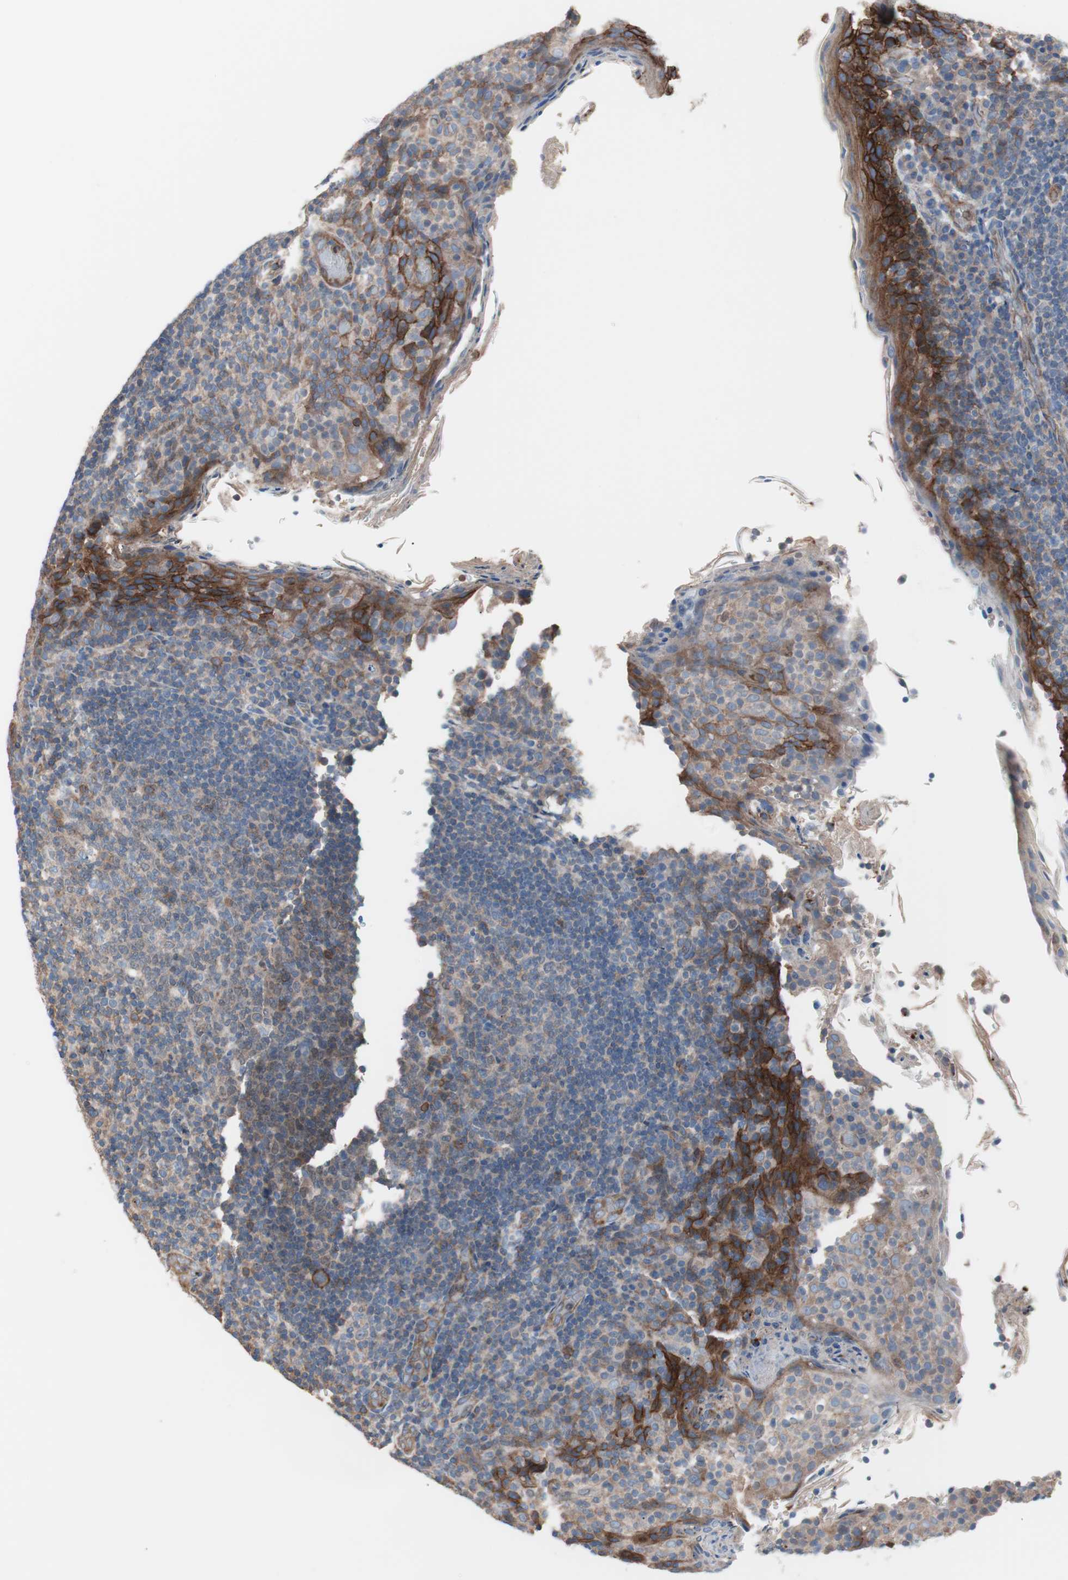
{"staining": {"intensity": "weak", "quantity": "<25%", "location": "cytoplasmic/membranous"}, "tissue": "tonsil", "cell_type": "Germinal center cells", "image_type": "normal", "snomed": [{"axis": "morphology", "description": "Normal tissue, NOS"}, {"axis": "topography", "description": "Tonsil"}], "caption": "Human tonsil stained for a protein using immunohistochemistry (IHC) shows no expression in germinal center cells.", "gene": "GPR160", "patient": {"sex": "male", "age": 17}}